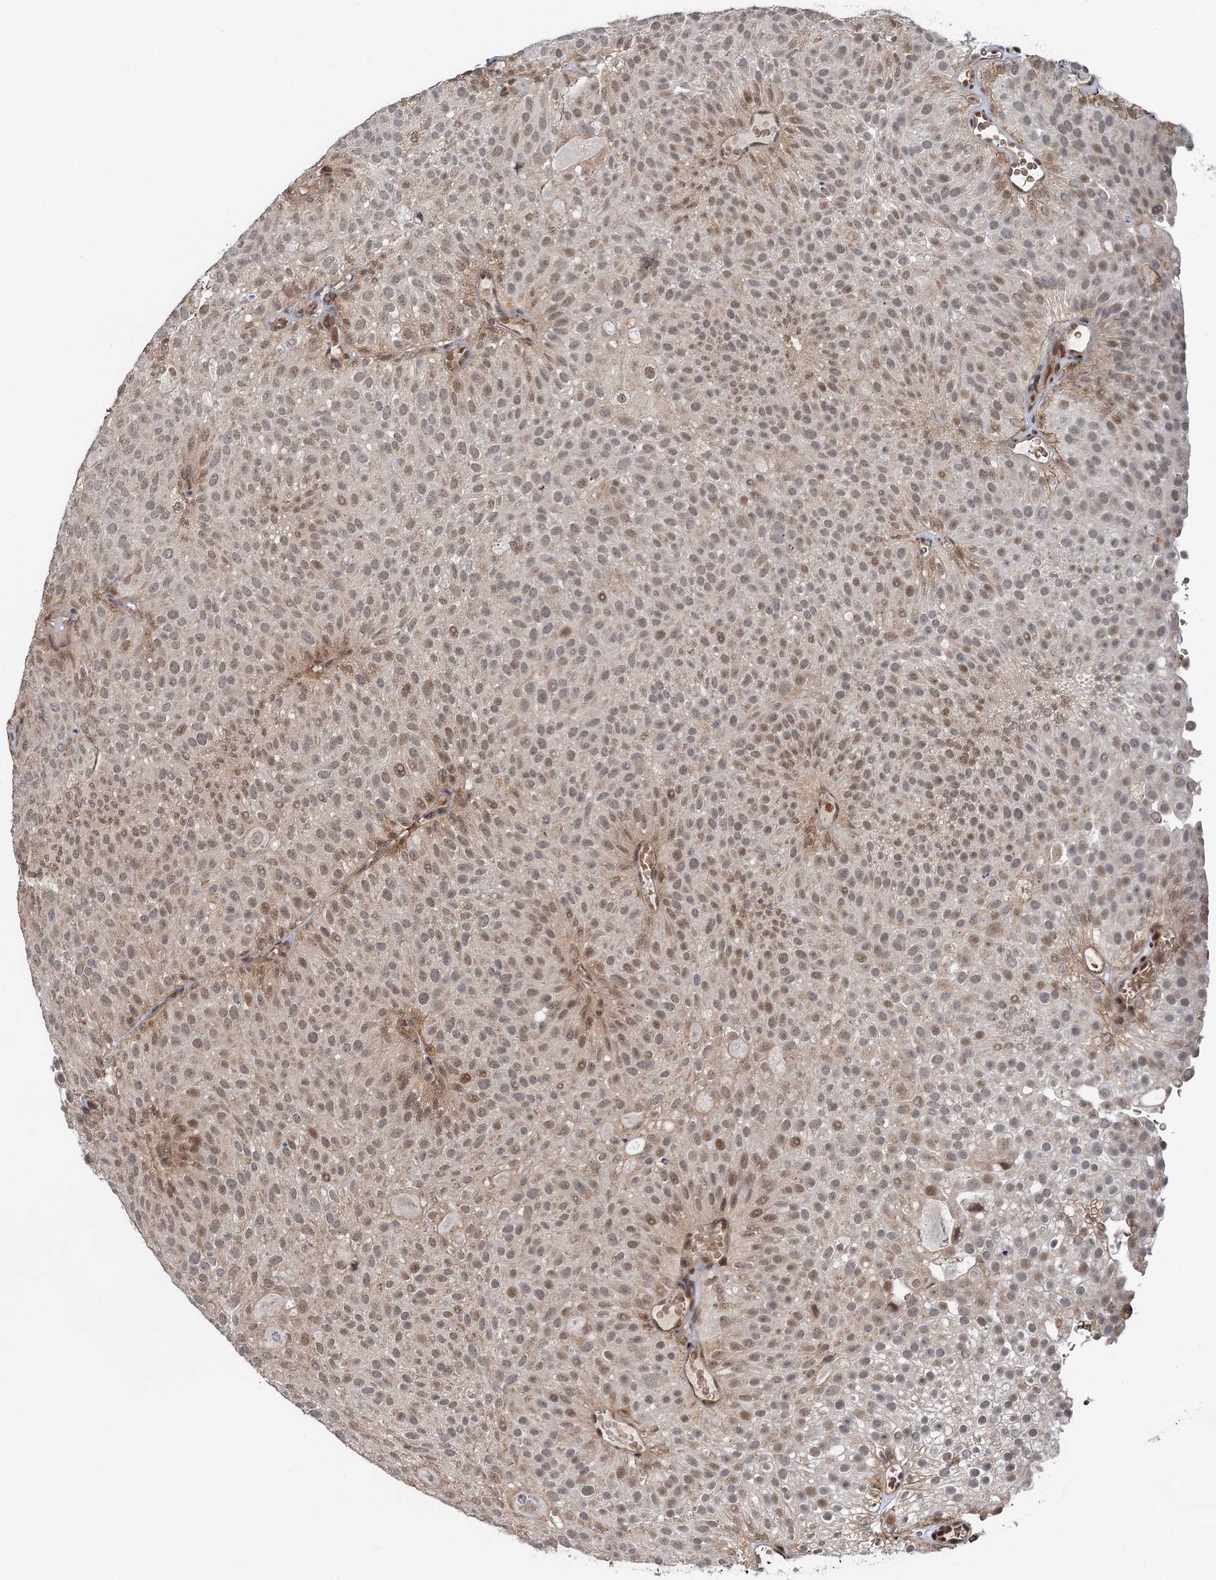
{"staining": {"intensity": "moderate", "quantity": "25%-75%", "location": "nuclear"}, "tissue": "urothelial cancer", "cell_type": "Tumor cells", "image_type": "cancer", "snomed": [{"axis": "morphology", "description": "Urothelial carcinoma, Low grade"}, {"axis": "topography", "description": "Urinary bladder"}], "caption": "A high-resolution histopathology image shows immunohistochemistry (IHC) staining of urothelial carcinoma (low-grade), which reveals moderate nuclear staining in approximately 25%-75% of tumor cells.", "gene": "ZNF609", "patient": {"sex": "male", "age": 78}}